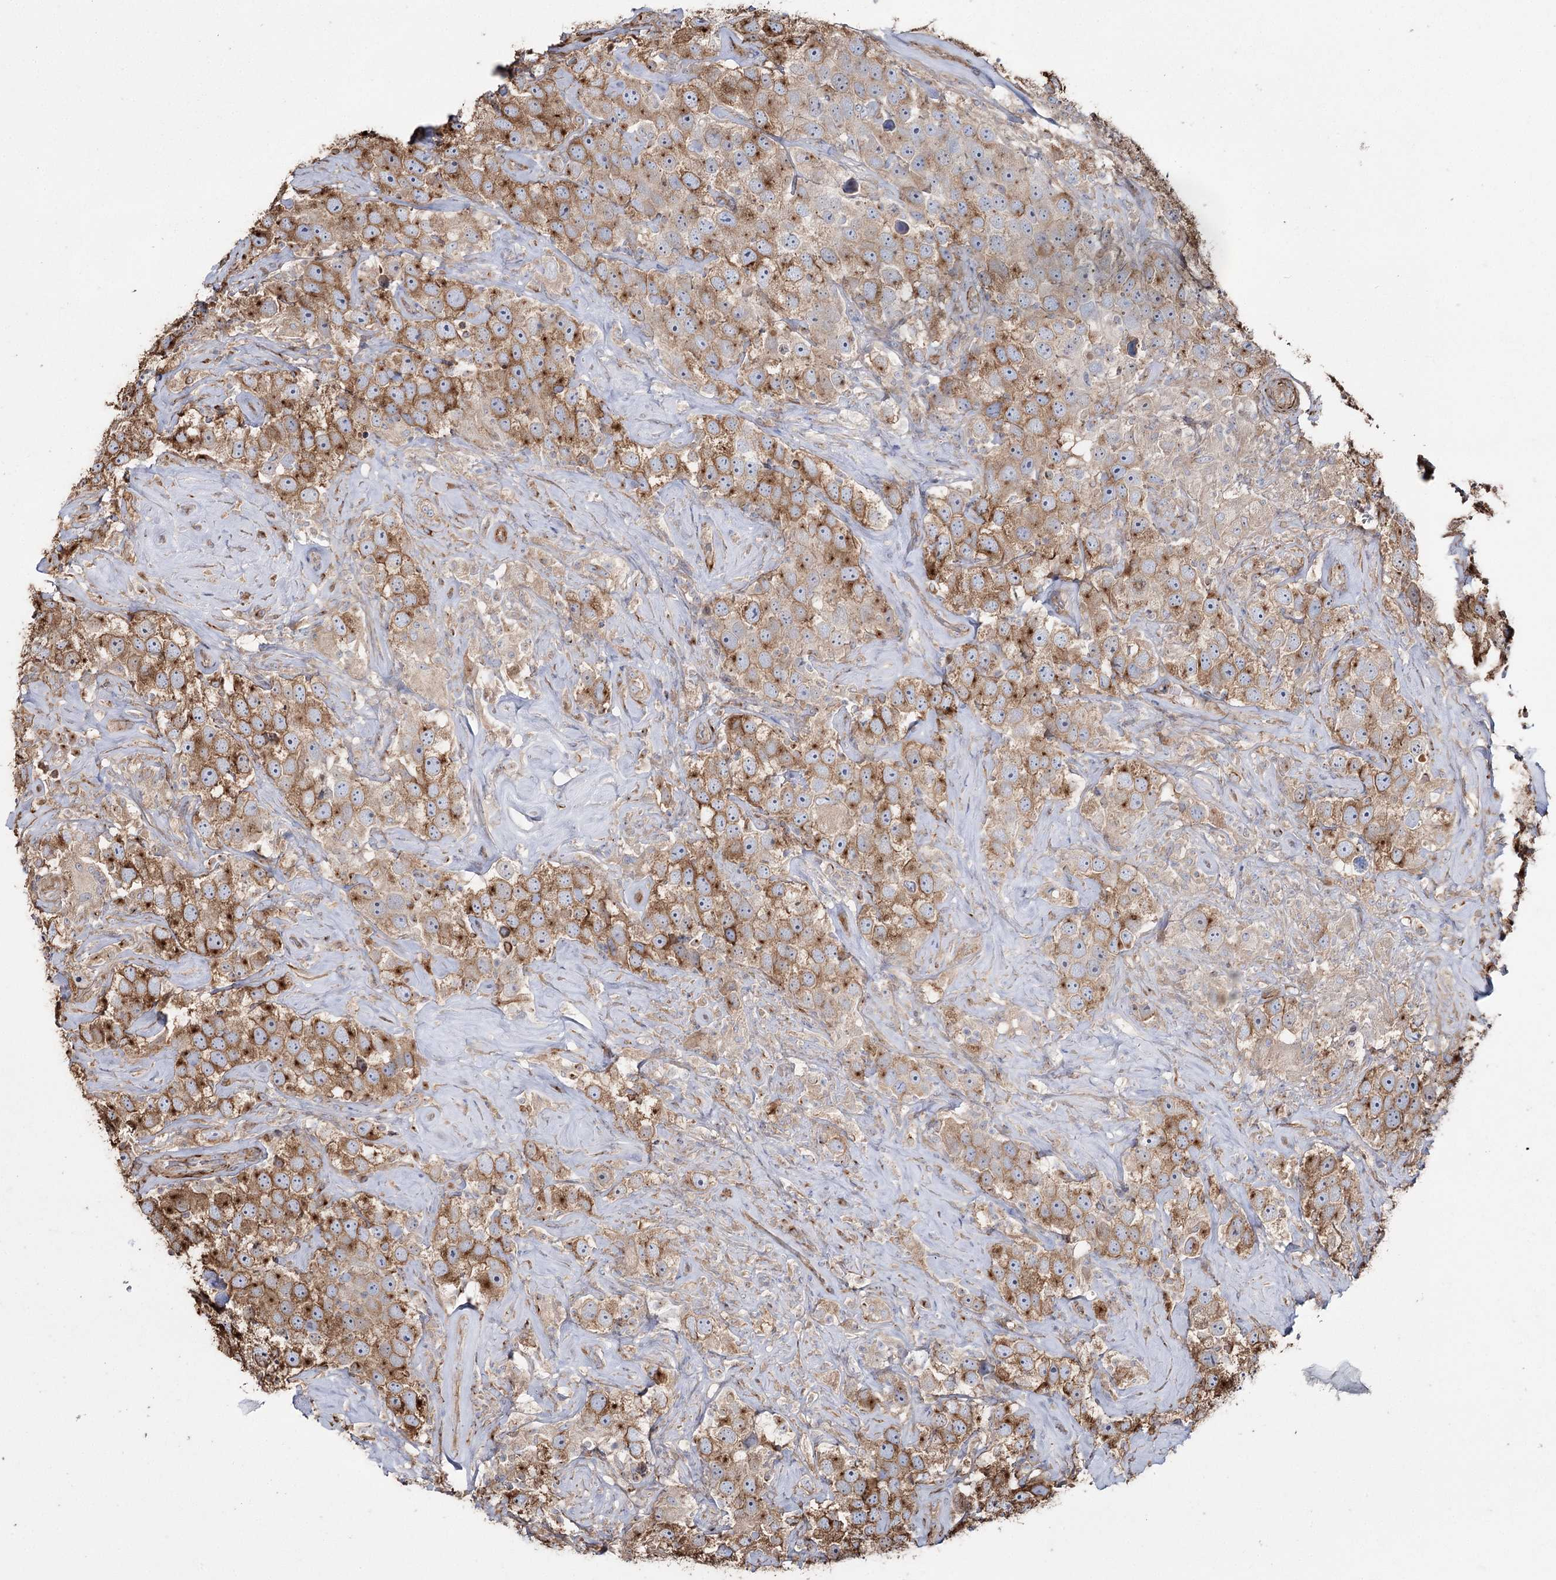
{"staining": {"intensity": "moderate", "quantity": ">75%", "location": "cytoplasmic/membranous"}, "tissue": "testis cancer", "cell_type": "Tumor cells", "image_type": "cancer", "snomed": [{"axis": "morphology", "description": "Seminoma, NOS"}, {"axis": "topography", "description": "Testis"}], "caption": "Protein analysis of seminoma (testis) tissue demonstrates moderate cytoplasmic/membranous expression in about >75% of tumor cells. Immunohistochemistry stains the protein of interest in brown and the nuclei are stained blue.", "gene": "SUMF1", "patient": {"sex": "male", "age": 49}}